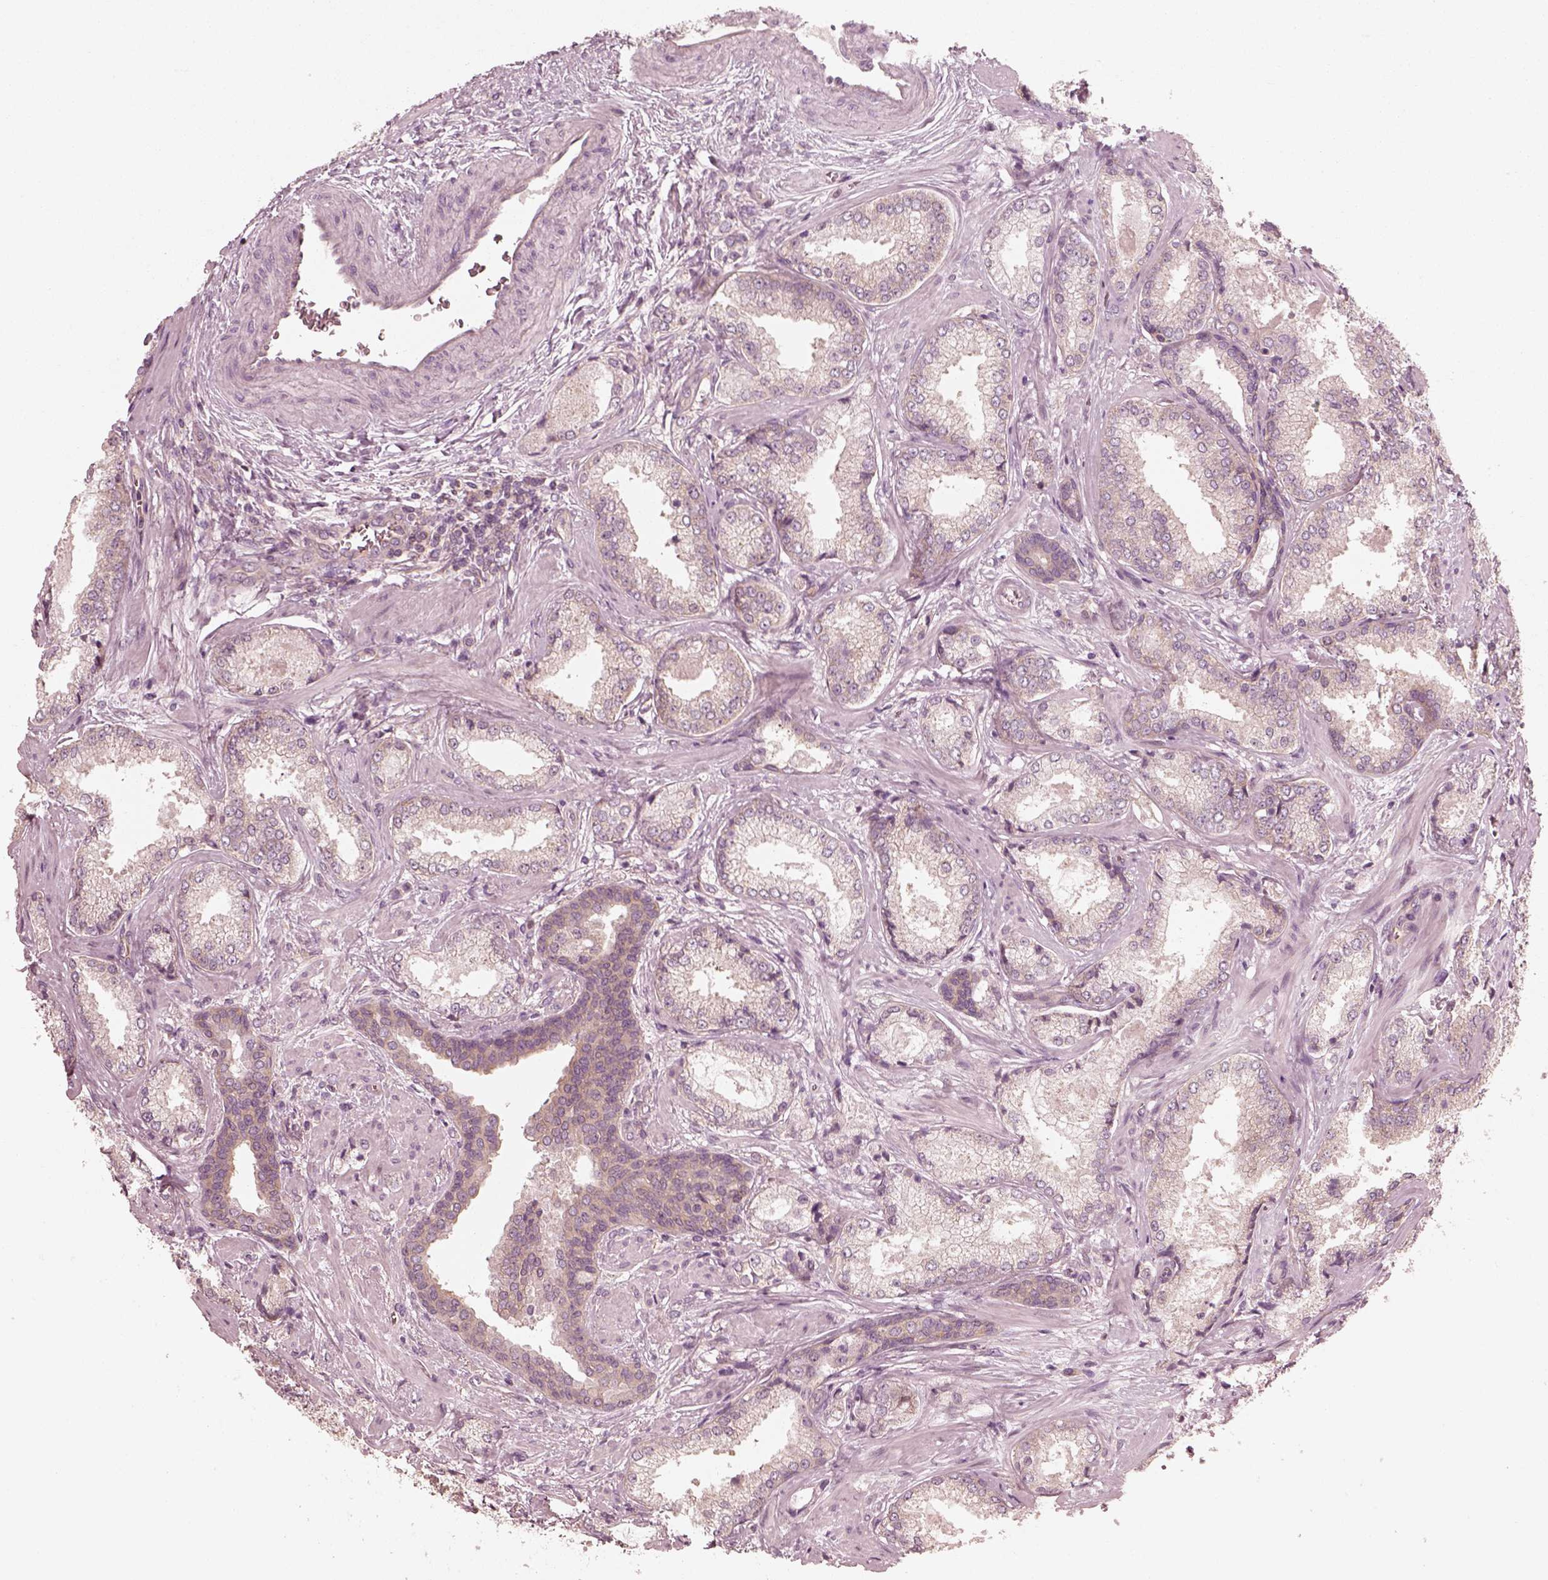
{"staining": {"intensity": "moderate", "quantity": "<25%", "location": "cytoplasmic/membranous"}, "tissue": "prostate cancer", "cell_type": "Tumor cells", "image_type": "cancer", "snomed": [{"axis": "morphology", "description": "Adenocarcinoma, Low grade"}, {"axis": "topography", "description": "Prostate"}], "caption": "A low amount of moderate cytoplasmic/membranous staining is seen in about <25% of tumor cells in prostate low-grade adenocarcinoma tissue. (DAB (3,3'-diaminobenzidine) = brown stain, brightfield microscopy at high magnification).", "gene": "CNOT2", "patient": {"sex": "male", "age": 56}}